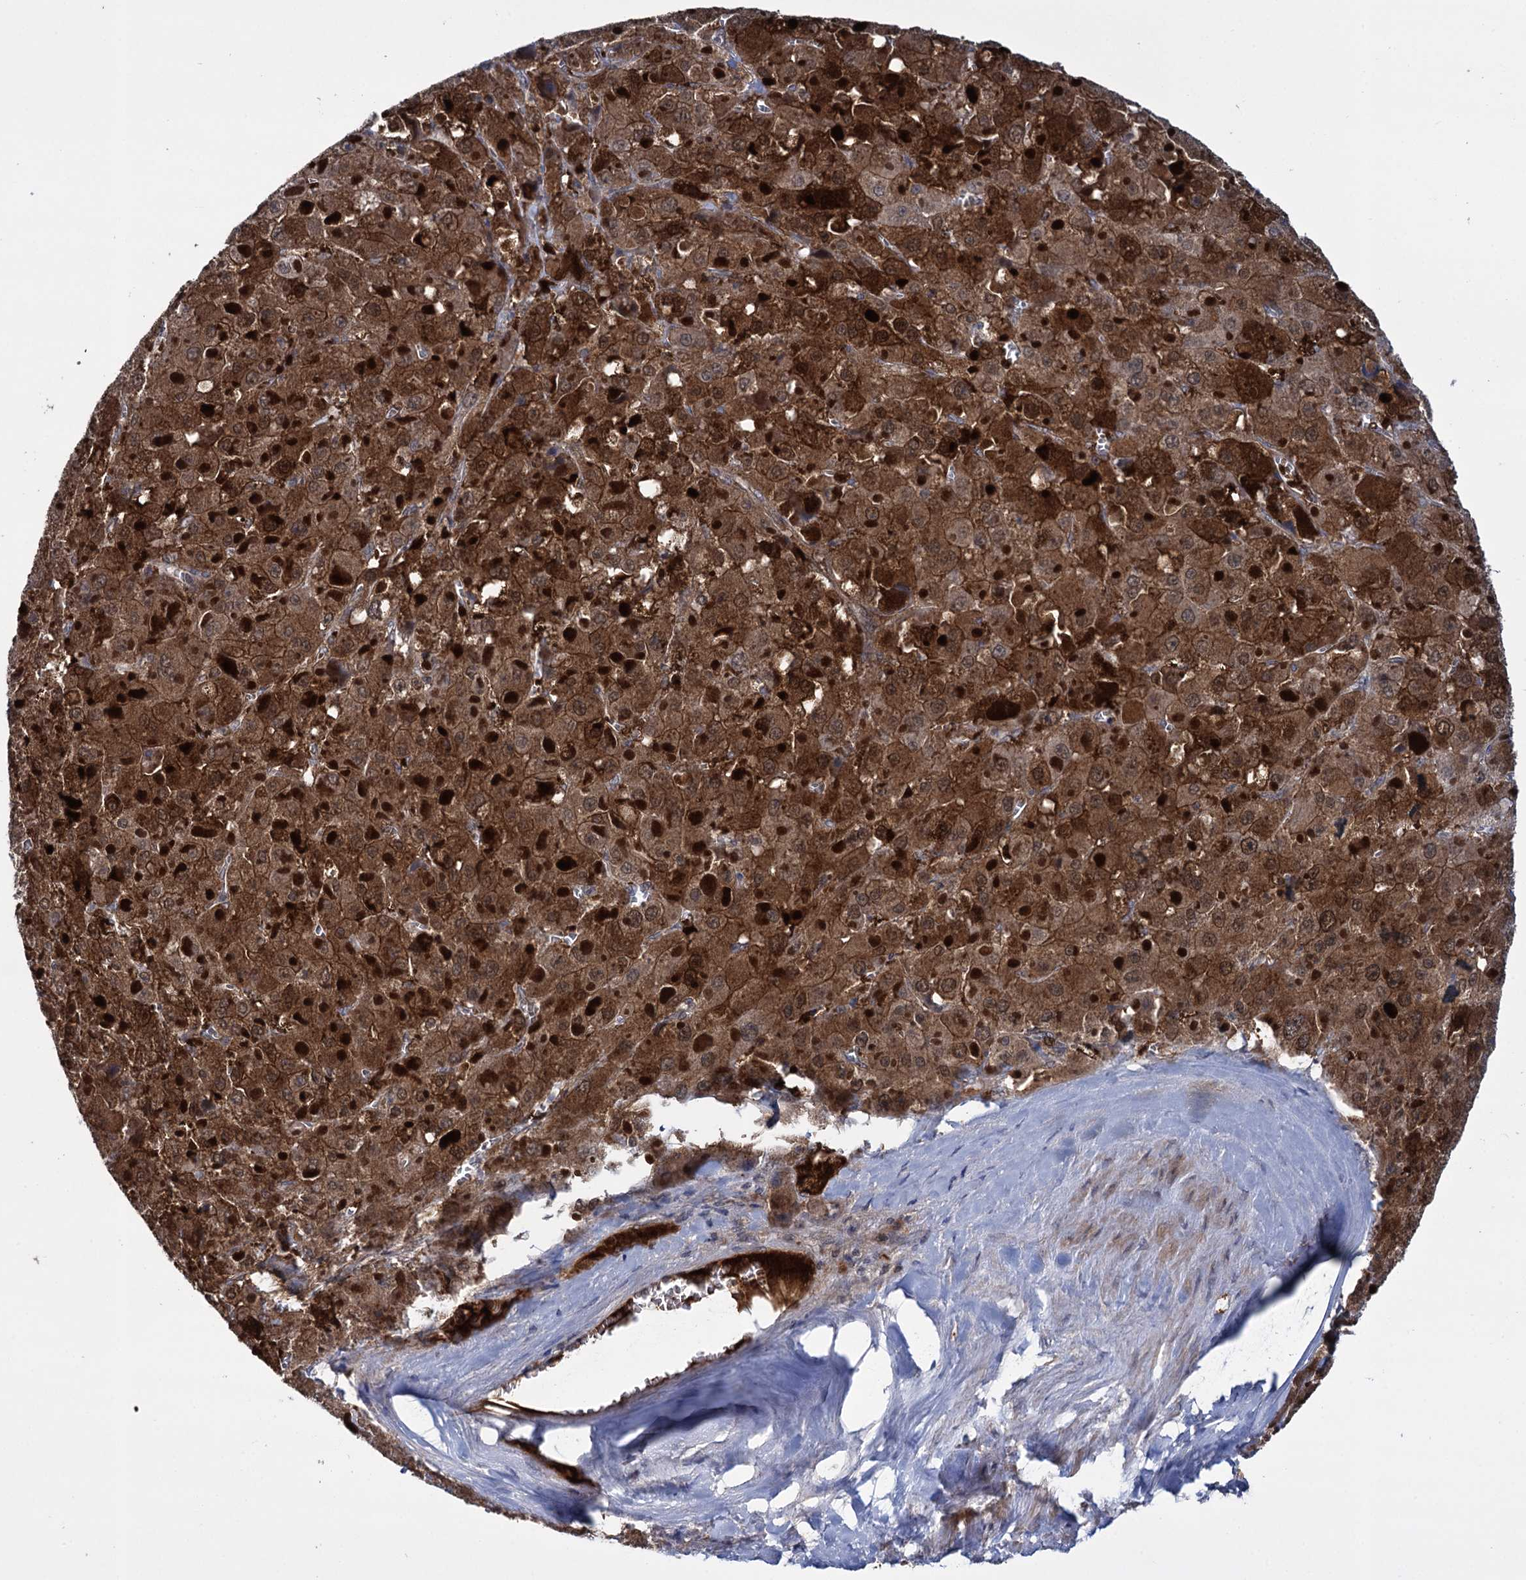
{"staining": {"intensity": "strong", "quantity": ">75%", "location": "cytoplasmic/membranous,nuclear"}, "tissue": "liver cancer", "cell_type": "Tumor cells", "image_type": "cancer", "snomed": [{"axis": "morphology", "description": "Carcinoma, Hepatocellular, NOS"}, {"axis": "topography", "description": "Liver"}], "caption": "DAB immunohistochemical staining of human liver cancer (hepatocellular carcinoma) shows strong cytoplasmic/membranous and nuclear protein expression in approximately >75% of tumor cells.", "gene": "GLO1", "patient": {"sex": "female", "age": 73}}